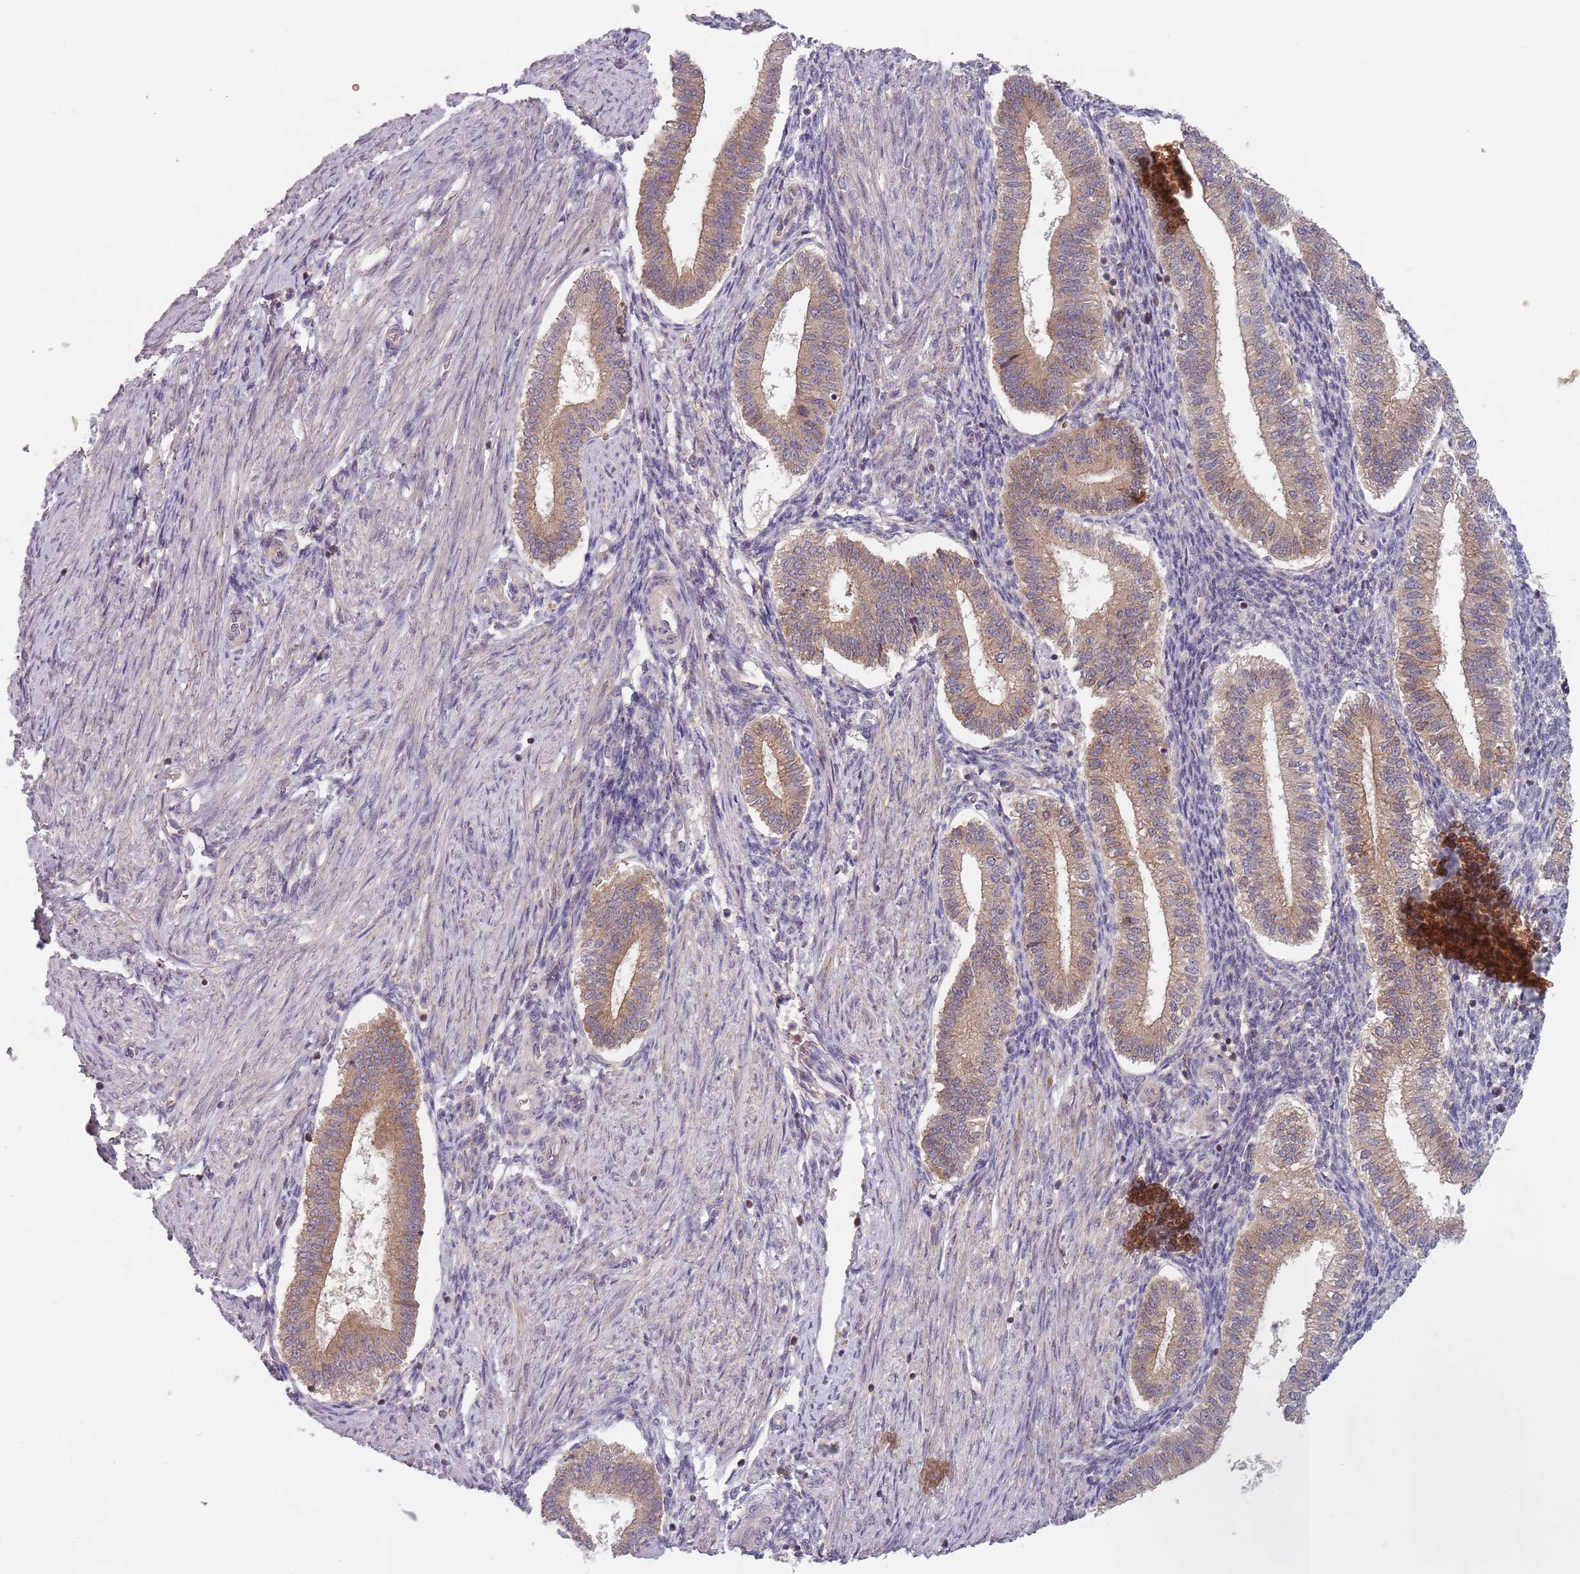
{"staining": {"intensity": "negative", "quantity": "none", "location": "none"}, "tissue": "endometrium", "cell_type": "Cells in endometrial stroma", "image_type": "normal", "snomed": [{"axis": "morphology", "description": "Normal tissue, NOS"}, {"axis": "topography", "description": "Endometrium"}], "caption": "Immunohistochemical staining of benign human endometrium reveals no significant positivity in cells in endometrial stroma.", "gene": "ASB13", "patient": {"sex": "female", "age": 25}}